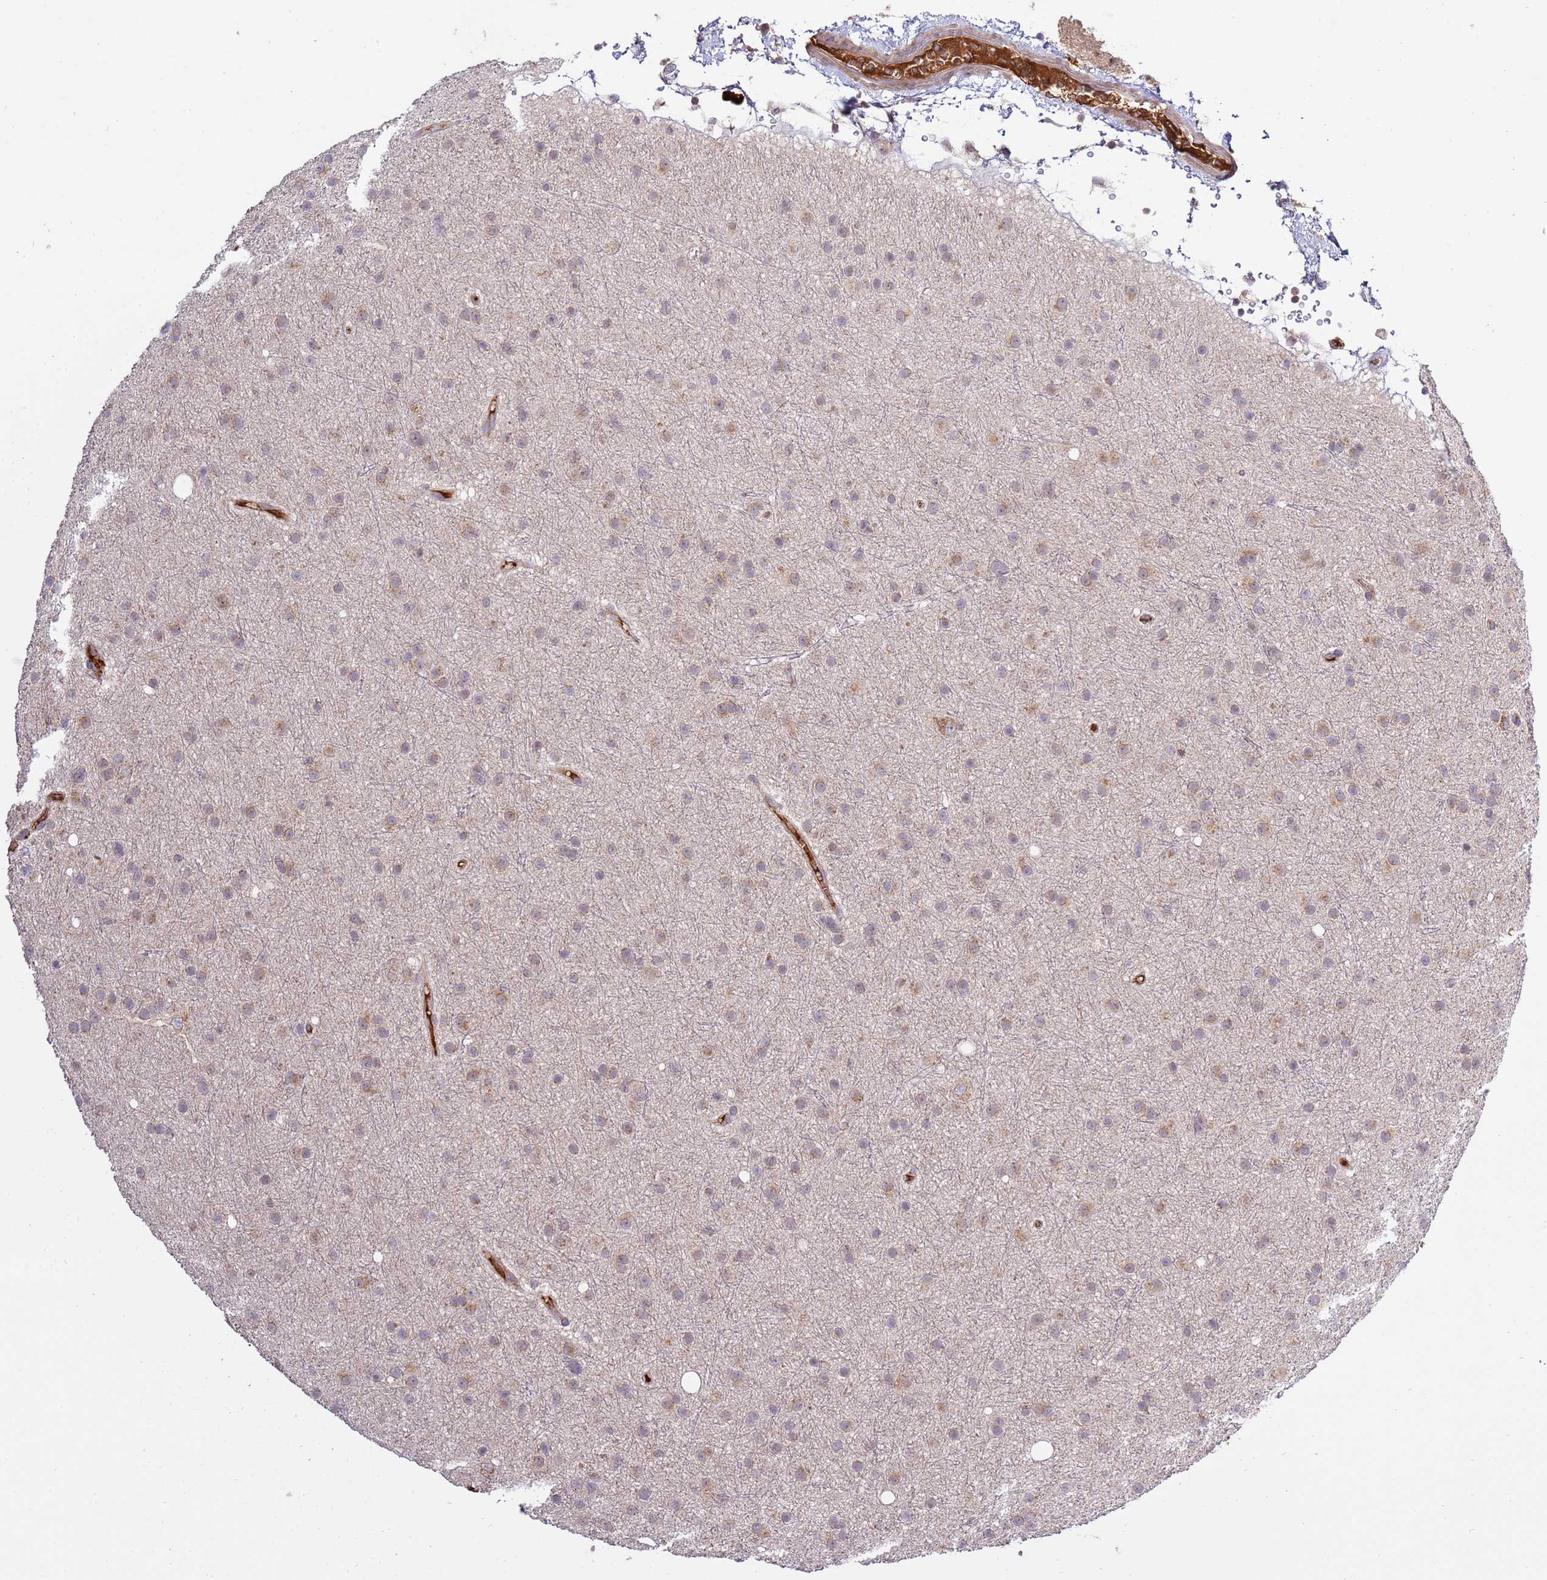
{"staining": {"intensity": "weak", "quantity": "<25%", "location": "cytoplasmic/membranous"}, "tissue": "glioma", "cell_type": "Tumor cells", "image_type": "cancer", "snomed": [{"axis": "morphology", "description": "Glioma, malignant, Low grade"}, {"axis": "topography", "description": "Cerebral cortex"}], "caption": "A histopathology image of glioma stained for a protein shows no brown staining in tumor cells.", "gene": "ZNF624", "patient": {"sex": "female", "age": 39}}